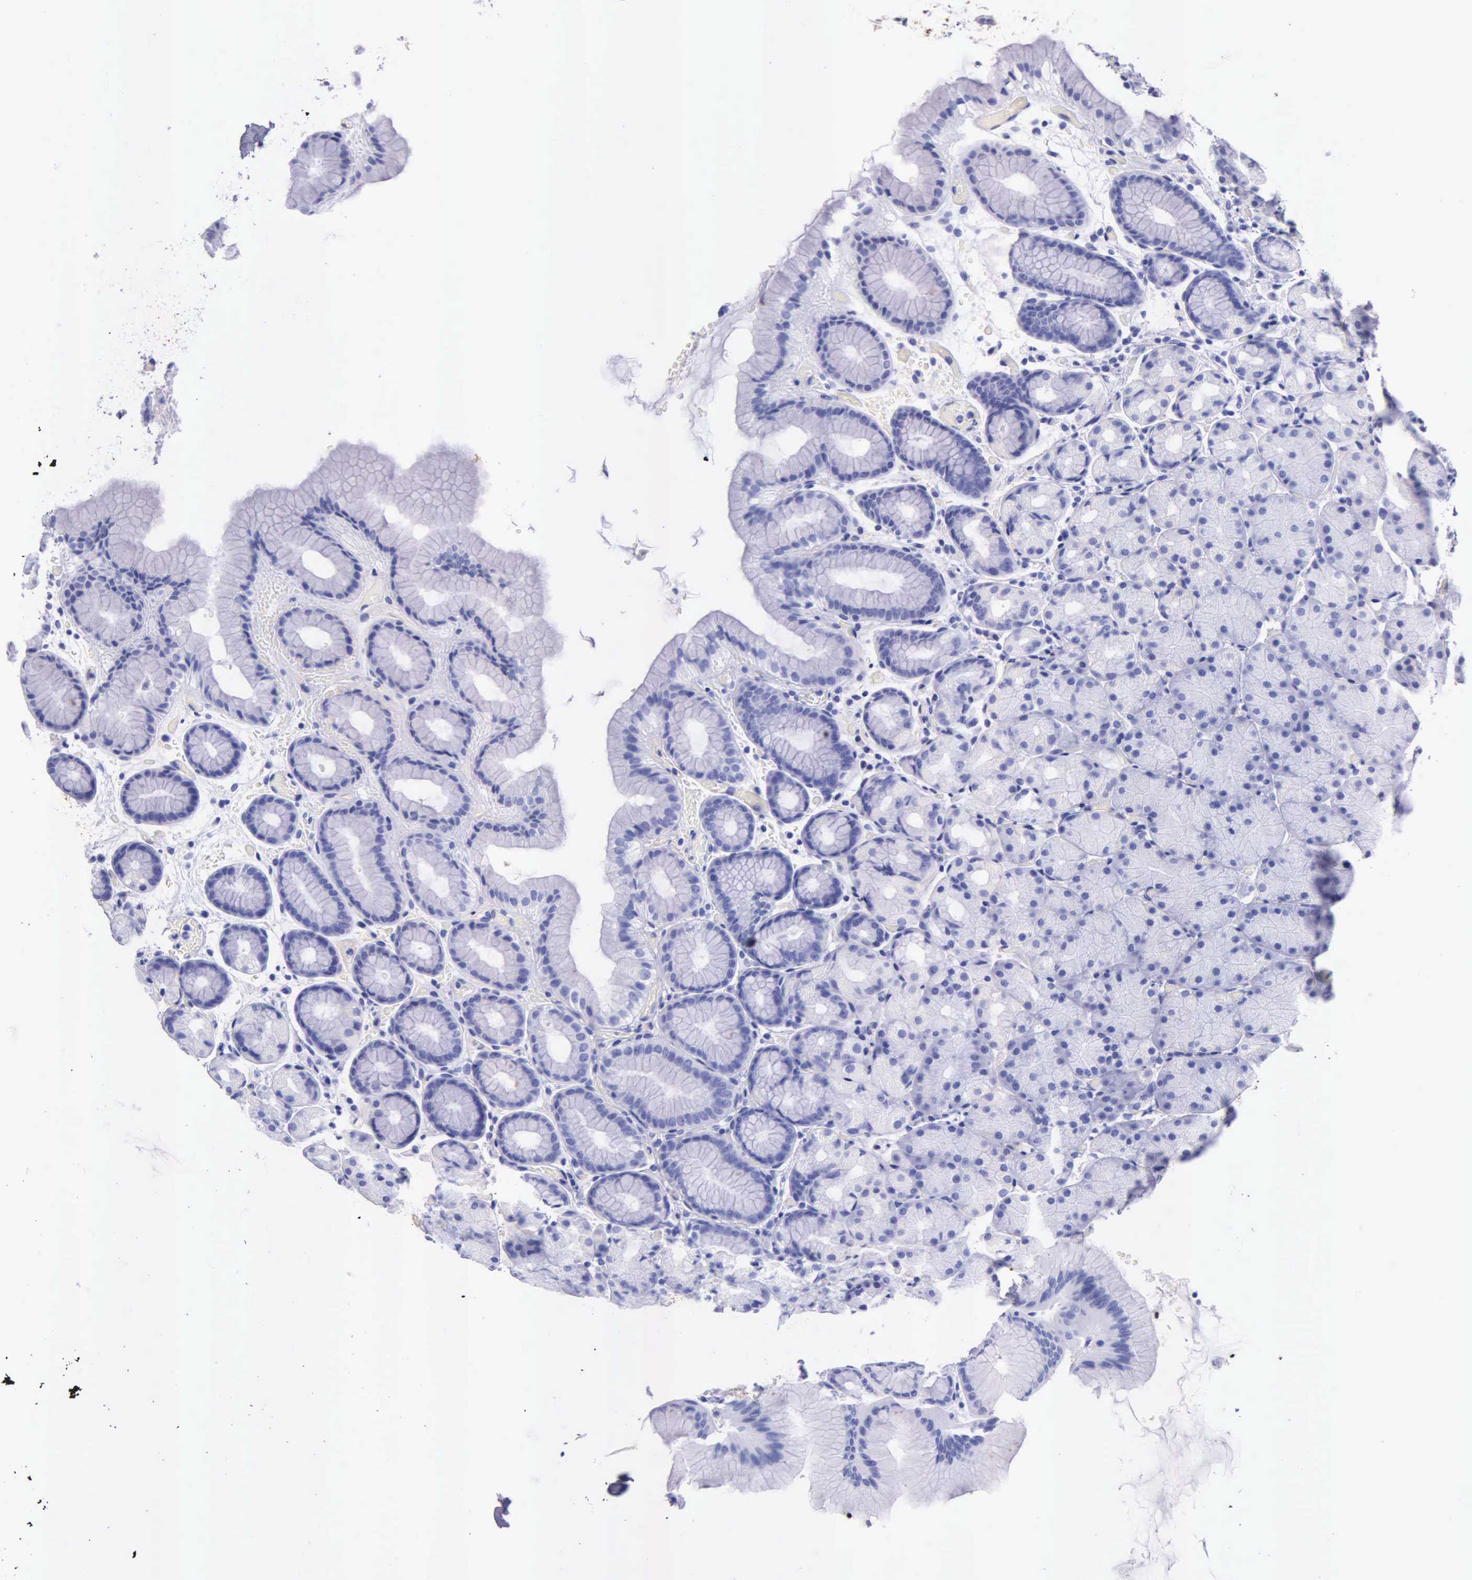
{"staining": {"intensity": "negative", "quantity": "none", "location": "none"}, "tissue": "stomach", "cell_type": "Glandular cells", "image_type": "normal", "snomed": [{"axis": "morphology", "description": "Normal tissue, NOS"}, {"axis": "topography", "description": "Stomach, upper"}], "caption": "DAB immunohistochemical staining of unremarkable human stomach shows no significant expression in glandular cells.", "gene": "KLK2", "patient": {"sex": "male", "age": 47}}